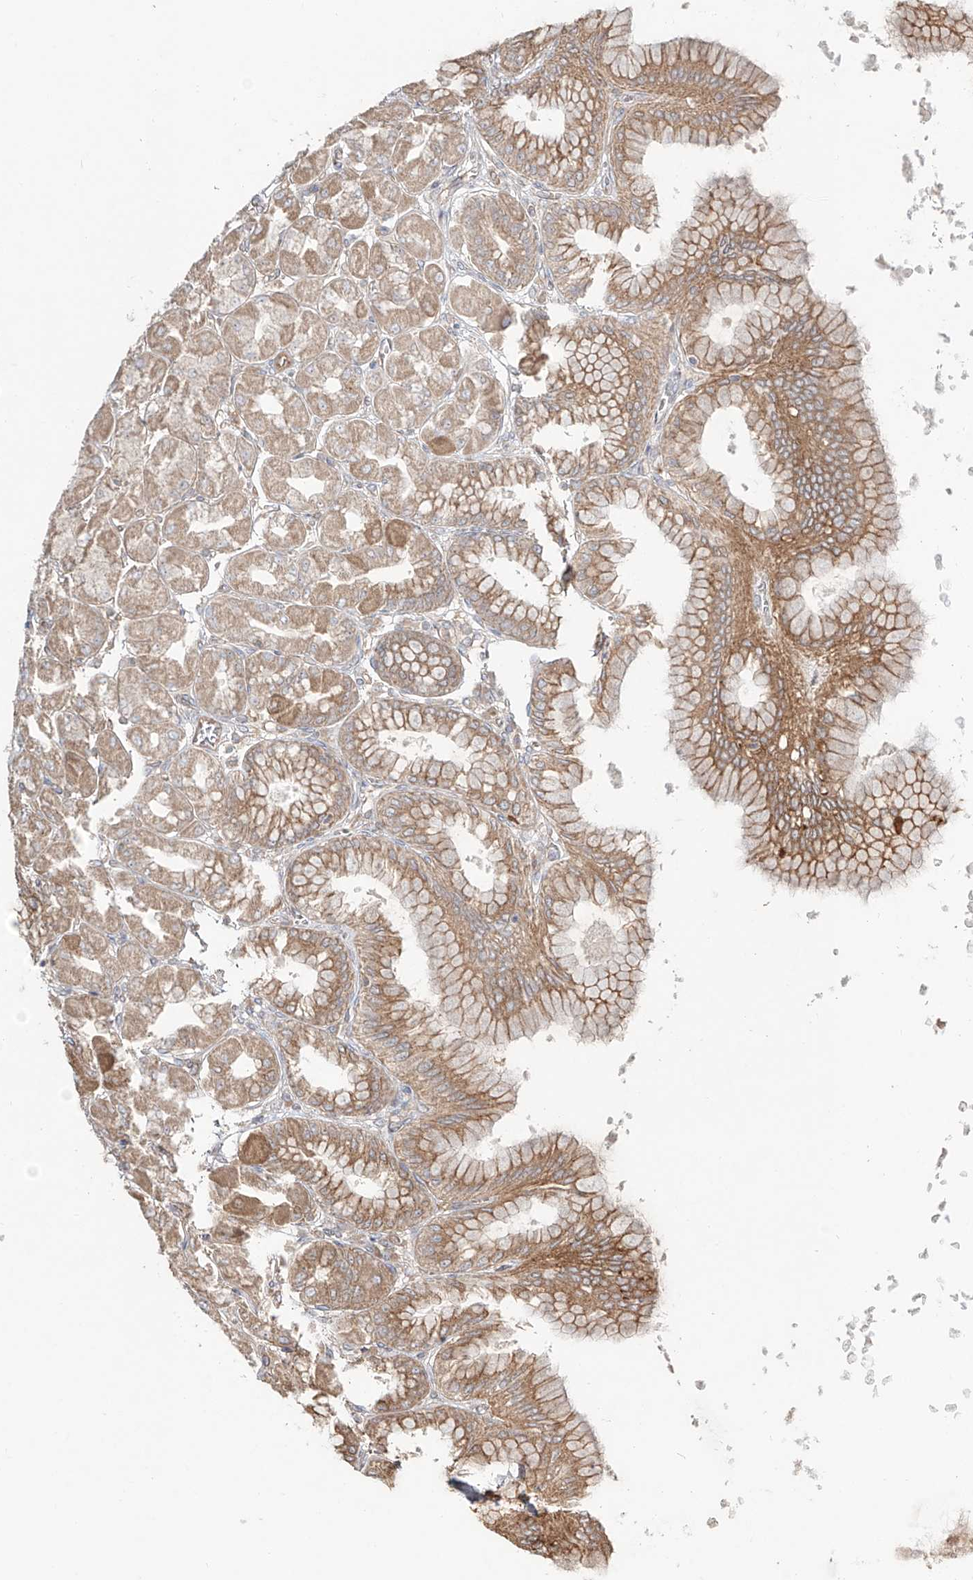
{"staining": {"intensity": "moderate", "quantity": ">75%", "location": "cytoplasmic/membranous"}, "tissue": "stomach", "cell_type": "Glandular cells", "image_type": "normal", "snomed": [{"axis": "morphology", "description": "Normal tissue, NOS"}, {"axis": "topography", "description": "Stomach, upper"}], "caption": "High-magnification brightfield microscopy of normal stomach stained with DAB (3,3'-diaminobenzidine) (brown) and counterstained with hematoxylin (blue). glandular cells exhibit moderate cytoplasmic/membranous expression is present in about>75% of cells.", "gene": "ERO1A", "patient": {"sex": "female", "age": 56}}